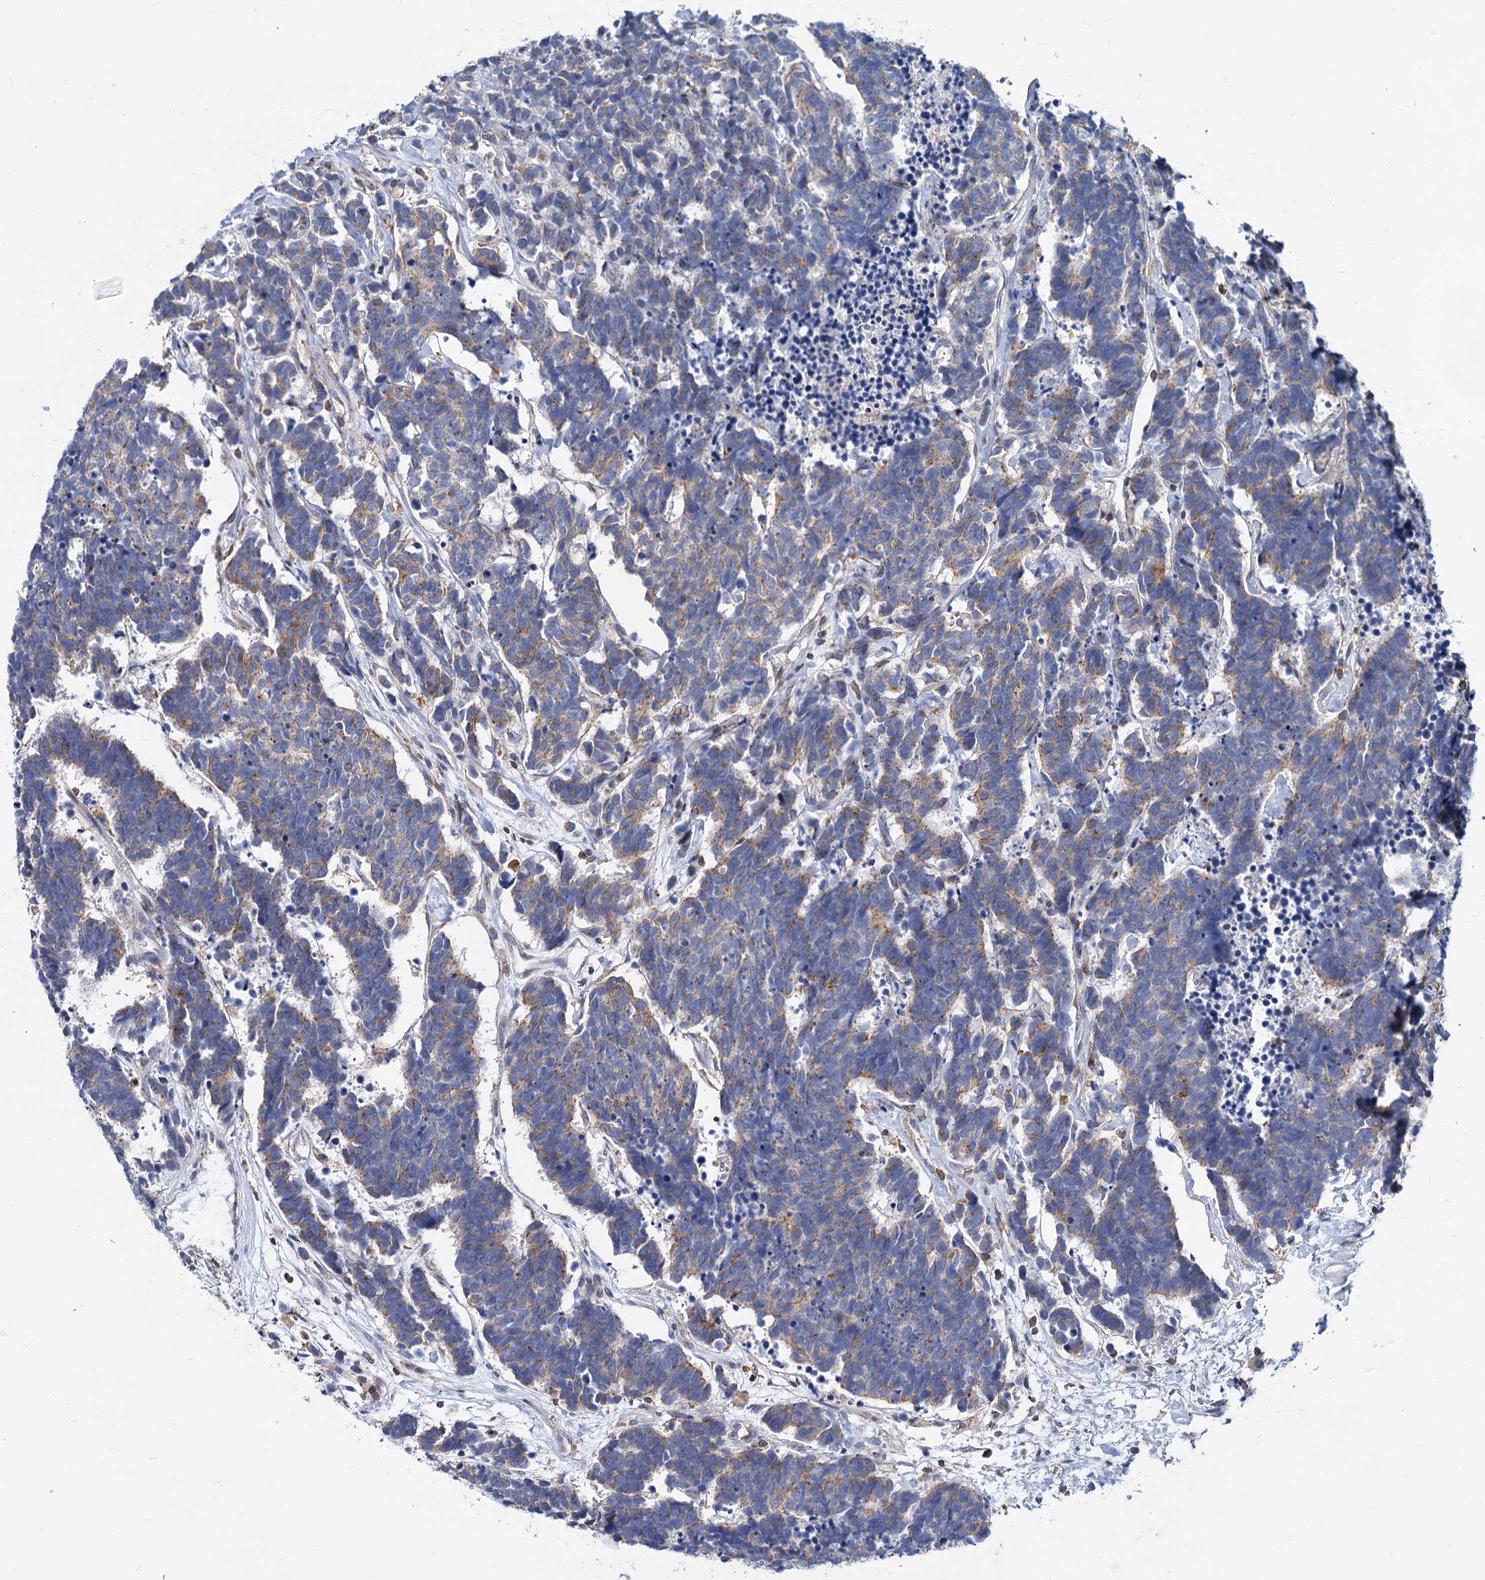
{"staining": {"intensity": "weak", "quantity": "25%-75%", "location": "cytoplasmic/membranous"}, "tissue": "carcinoid", "cell_type": "Tumor cells", "image_type": "cancer", "snomed": [{"axis": "morphology", "description": "Carcinoma, NOS"}, {"axis": "morphology", "description": "Carcinoid, malignant, NOS"}, {"axis": "topography", "description": "Urinary bladder"}], "caption": "About 25%-75% of tumor cells in human carcinoma demonstrate weak cytoplasmic/membranous protein staining as visualized by brown immunohistochemical staining.", "gene": "LRCH4", "patient": {"sex": "male", "age": 57}}